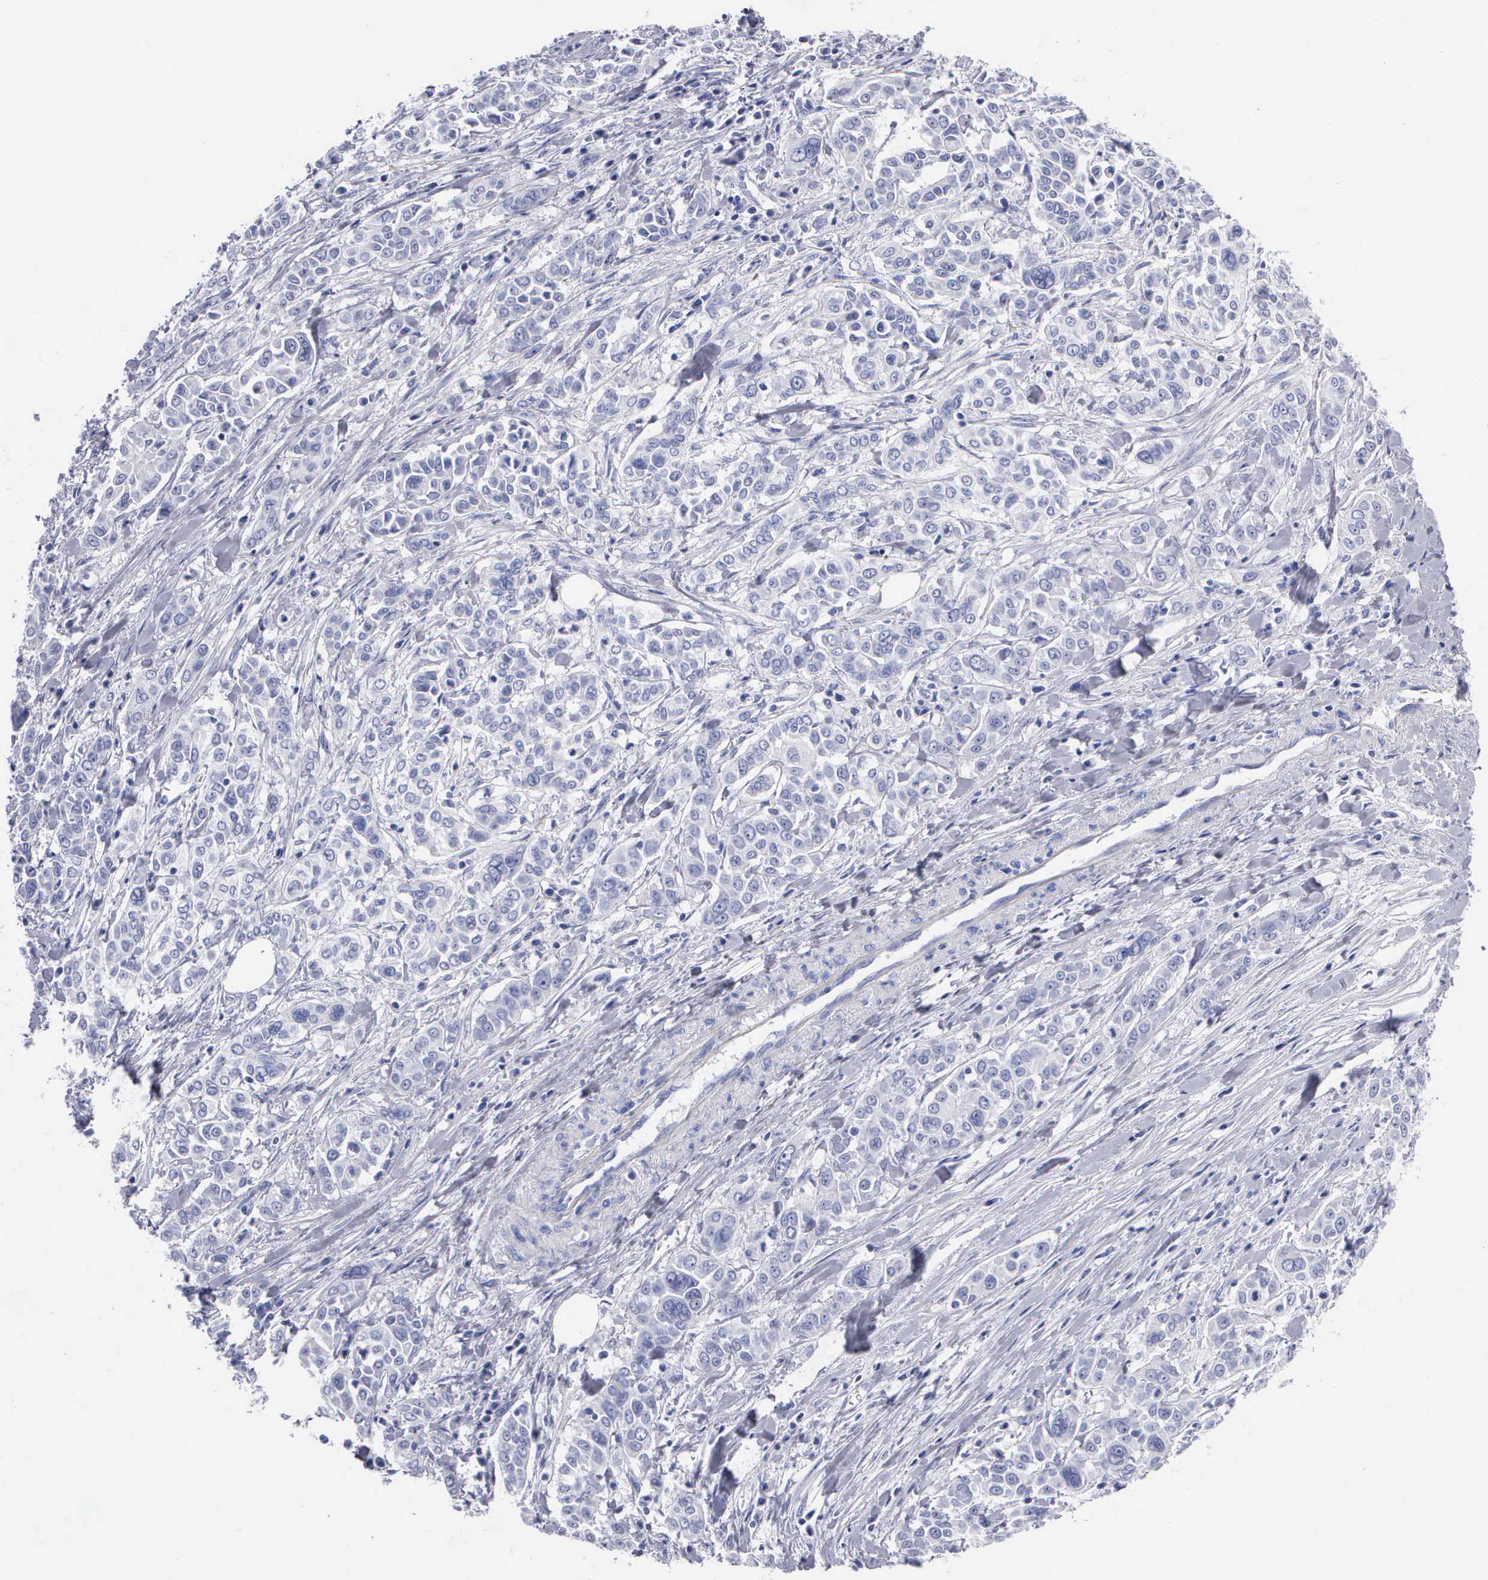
{"staining": {"intensity": "negative", "quantity": "none", "location": "none"}, "tissue": "pancreatic cancer", "cell_type": "Tumor cells", "image_type": "cancer", "snomed": [{"axis": "morphology", "description": "Adenocarcinoma, NOS"}, {"axis": "topography", "description": "Pancreas"}], "caption": "The photomicrograph shows no staining of tumor cells in pancreatic adenocarcinoma. Brightfield microscopy of immunohistochemistry (IHC) stained with DAB (3,3'-diaminobenzidine) (brown) and hematoxylin (blue), captured at high magnification.", "gene": "CYP19A1", "patient": {"sex": "female", "age": 52}}